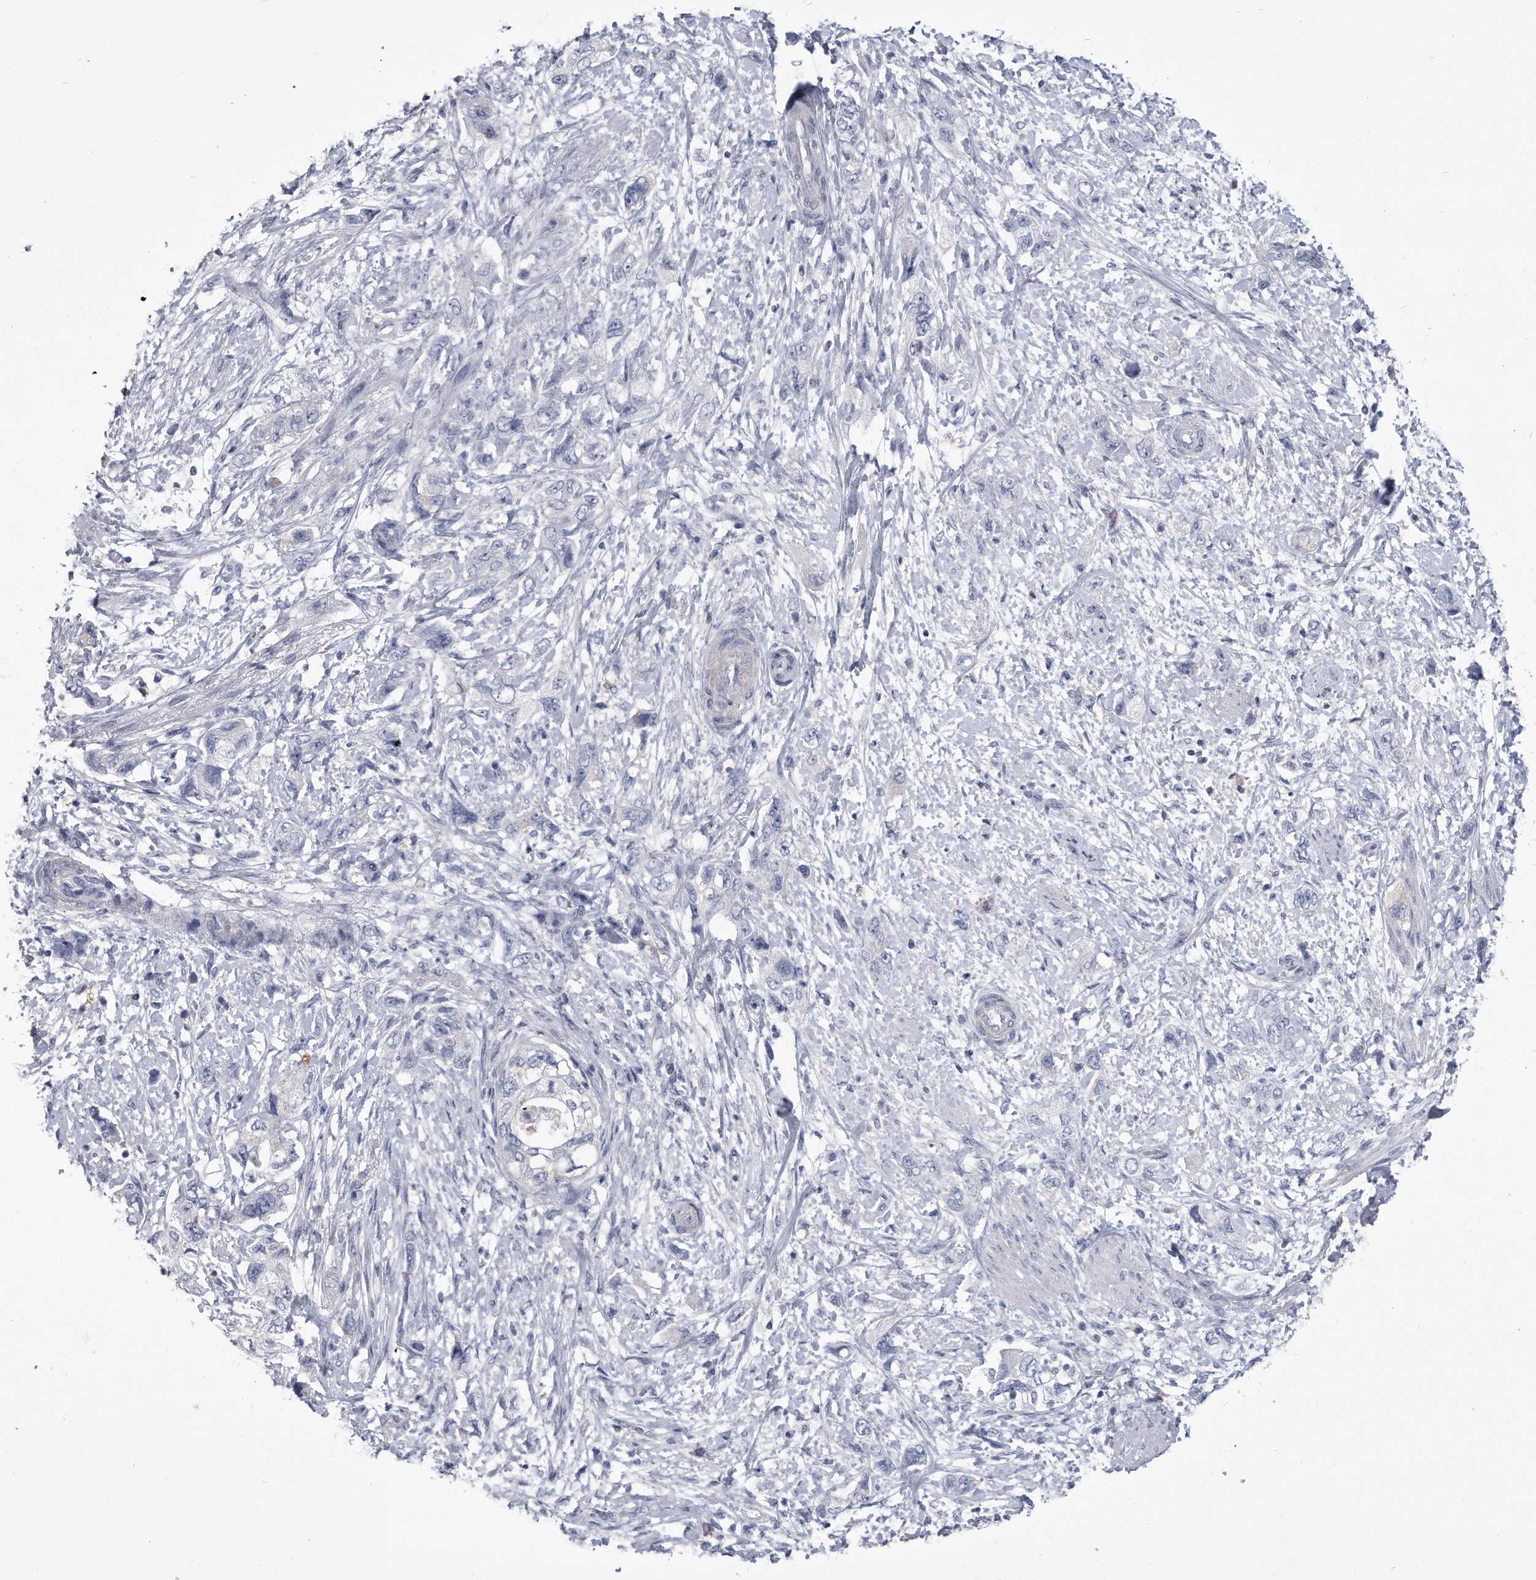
{"staining": {"intensity": "weak", "quantity": "<25%", "location": "cytoplasmic/membranous"}, "tissue": "pancreatic cancer", "cell_type": "Tumor cells", "image_type": "cancer", "snomed": [{"axis": "morphology", "description": "Adenocarcinoma, NOS"}, {"axis": "topography", "description": "Pancreas"}], "caption": "There is no significant positivity in tumor cells of adenocarcinoma (pancreatic).", "gene": "PYGB", "patient": {"sex": "female", "age": 73}}